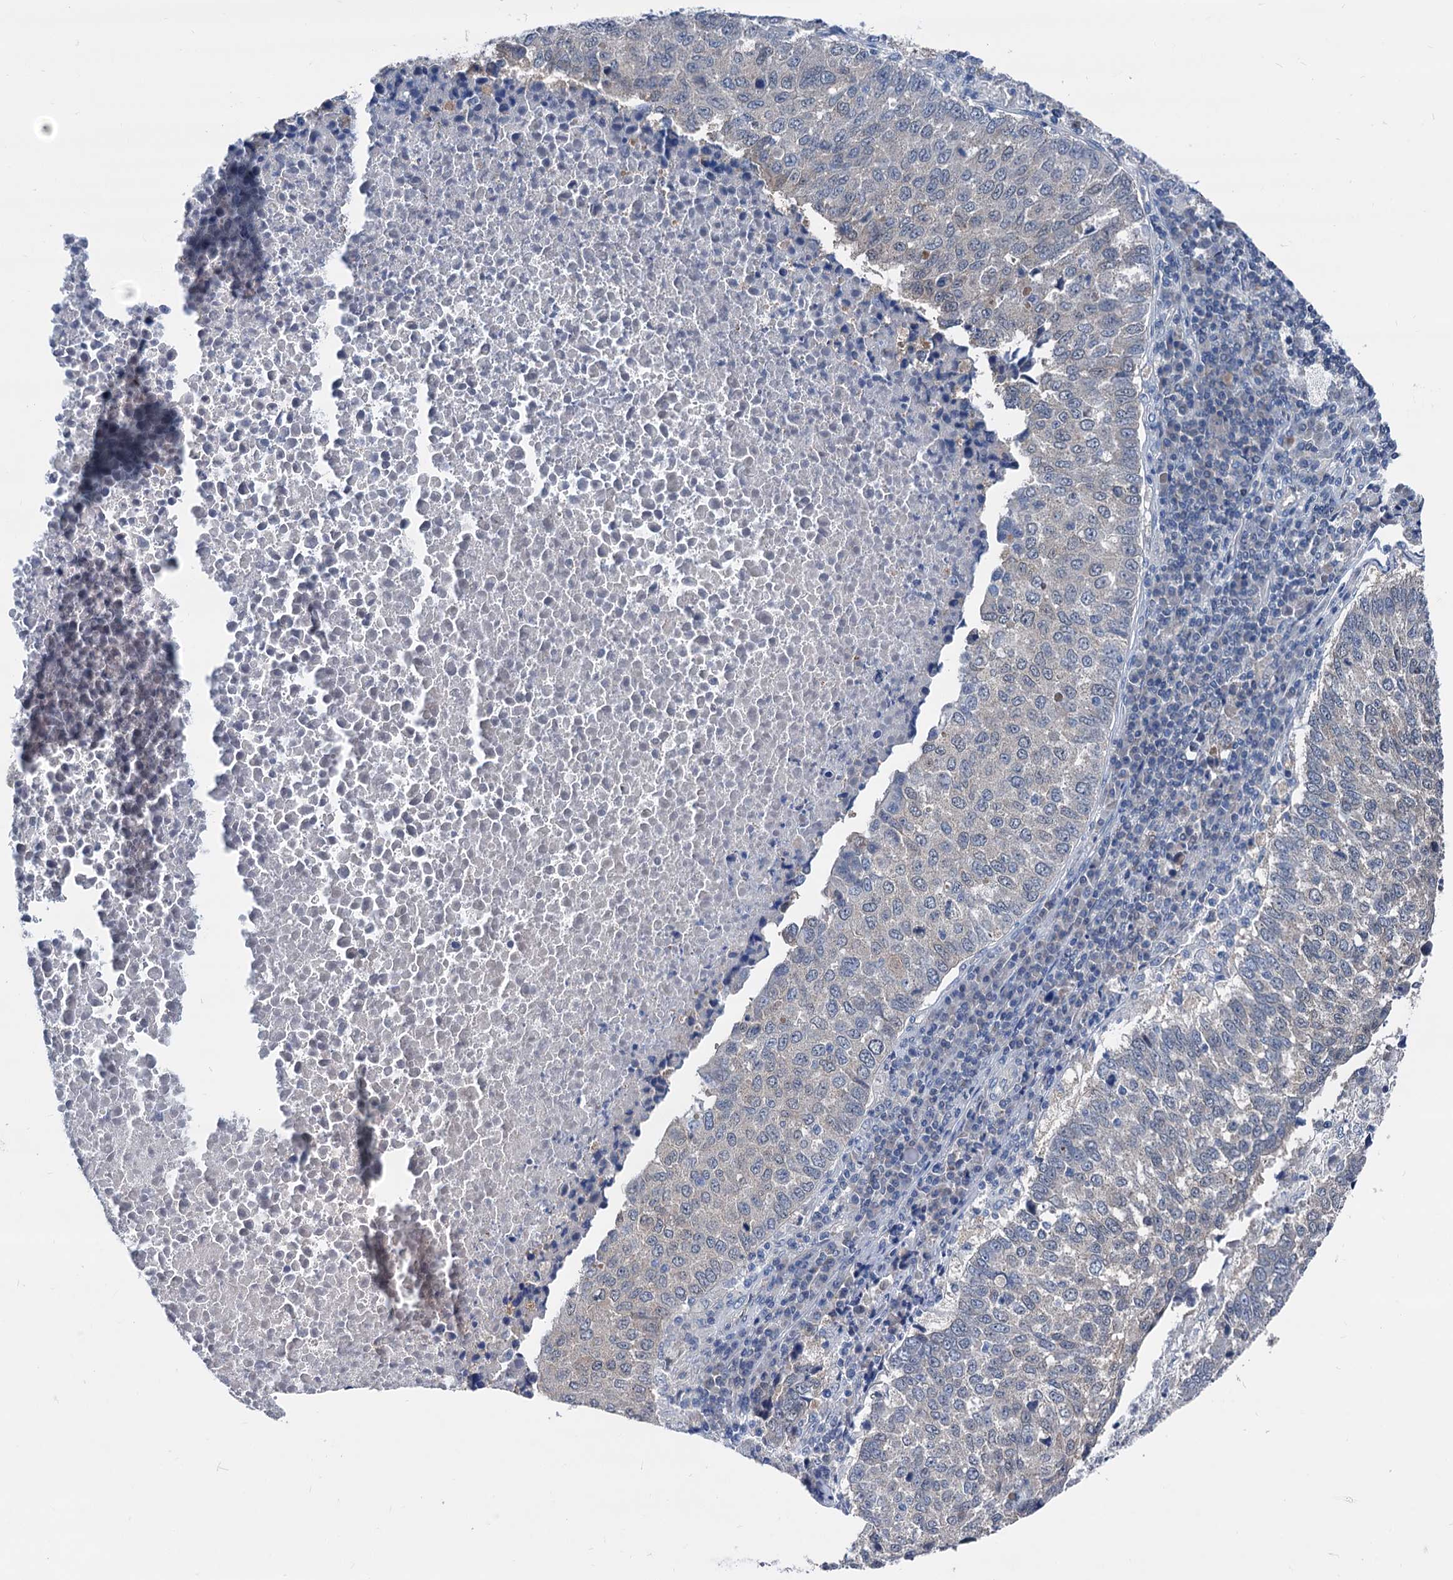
{"staining": {"intensity": "negative", "quantity": "none", "location": "none"}, "tissue": "lung cancer", "cell_type": "Tumor cells", "image_type": "cancer", "snomed": [{"axis": "morphology", "description": "Squamous cell carcinoma, NOS"}, {"axis": "topography", "description": "Lung"}], "caption": "This photomicrograph is of lung cancer stained with IHC to label a protein in brown with the nuclei are counter-stained blue. There is no staining in tumor cells. (Stains: DAB (3,3'-diaminobenzidine) immunohistochemistry with hematoxylin counter stain, Microscopy: brightfield microscopy at high magnification).", "gene": "GLO1", "patient": {"sex": "male", "age": 73}}